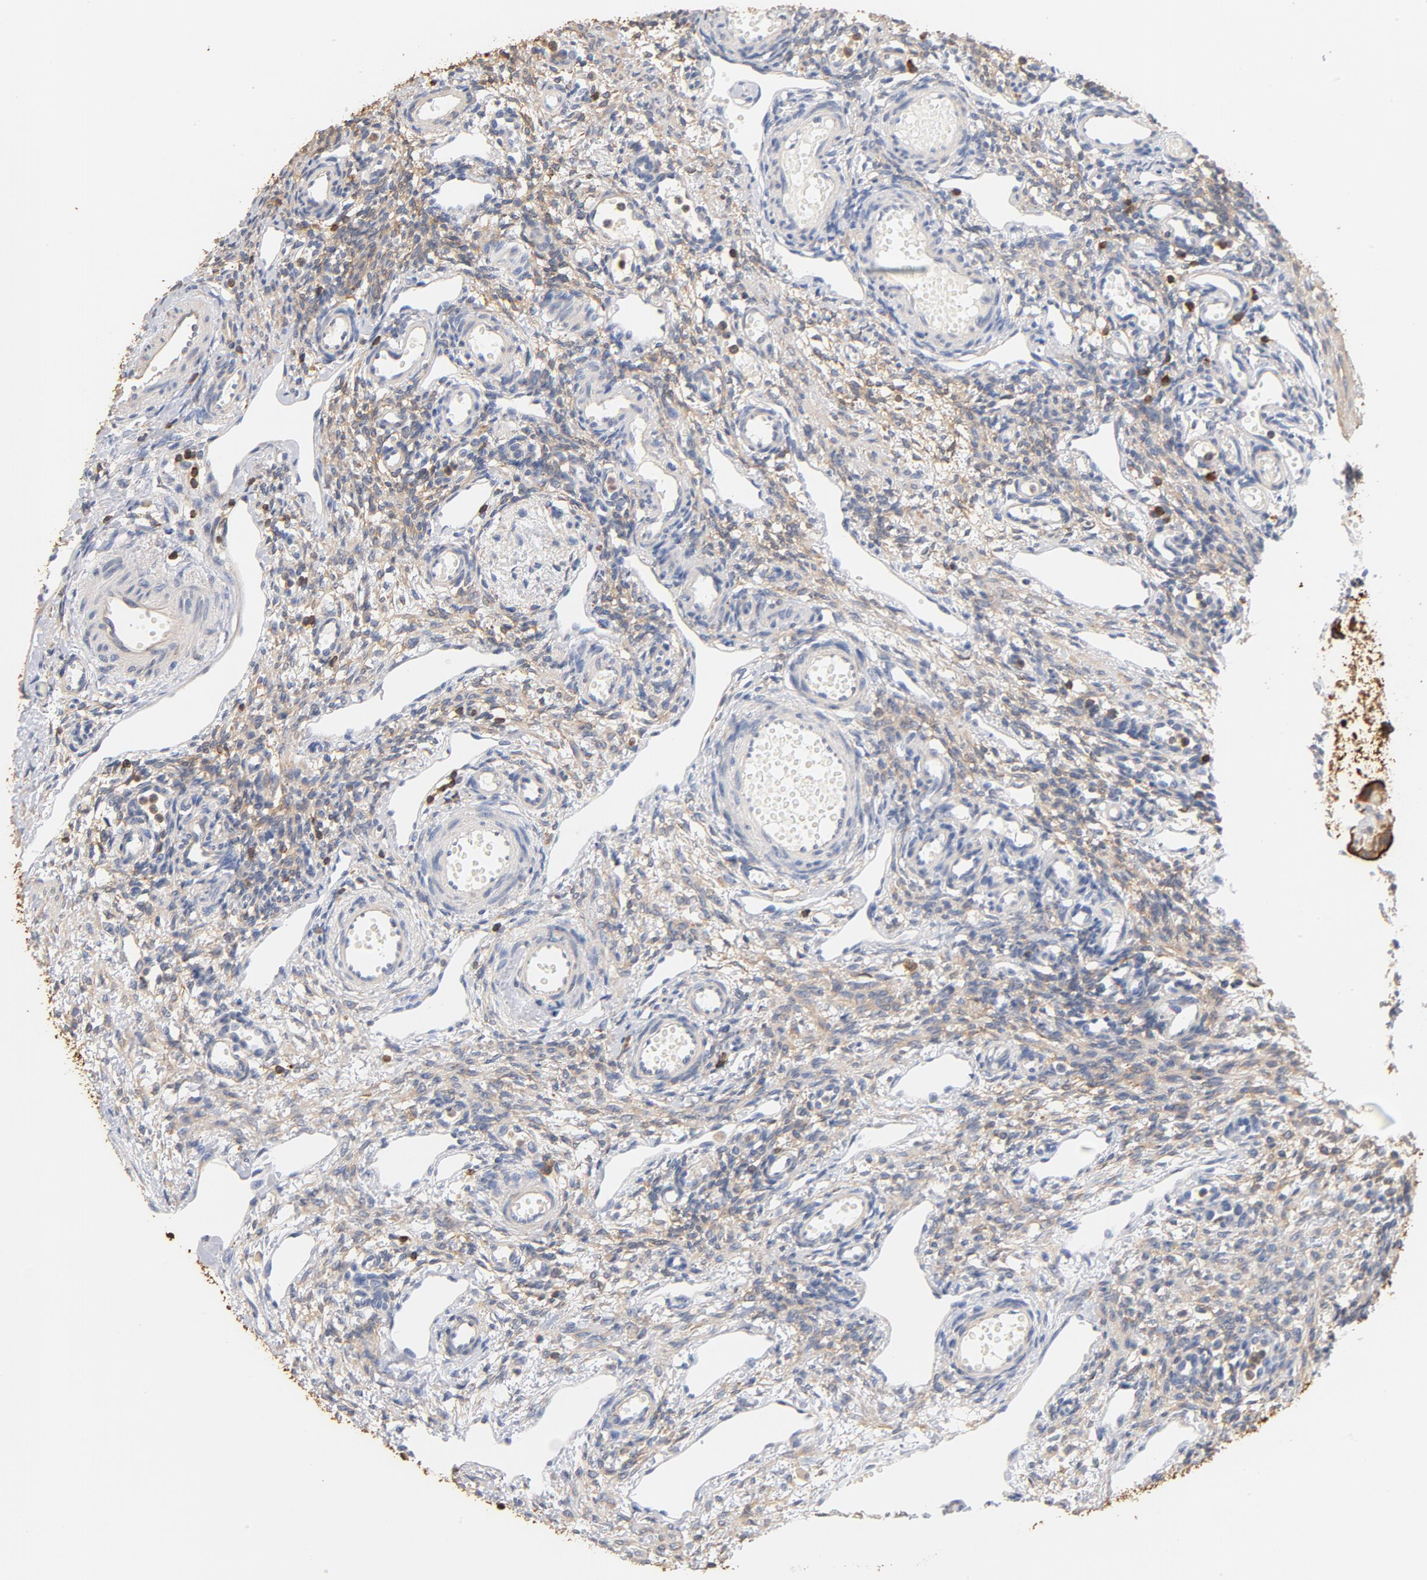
{"staining": {"intensity": "moderate", "quantity": ">75%", "location": "cytoplasmic/membranous"}, "tissue": "ovary", "cell_type": "Follicle cells", "image_type": "normal", "snomed": [{"axis": "morphology", "description": "Normal tissue, NOS"}, {"axis": "topography", "description": "Ovary"}], "caption": "There is medium levels of moderate cytoplasmic/membranous positivity in follicle cells of benign ovary, as demonstrated by immunohistochemical staining (brown color).", "gene": "EZR", "patient": {"sex": "female", "age": 33}}